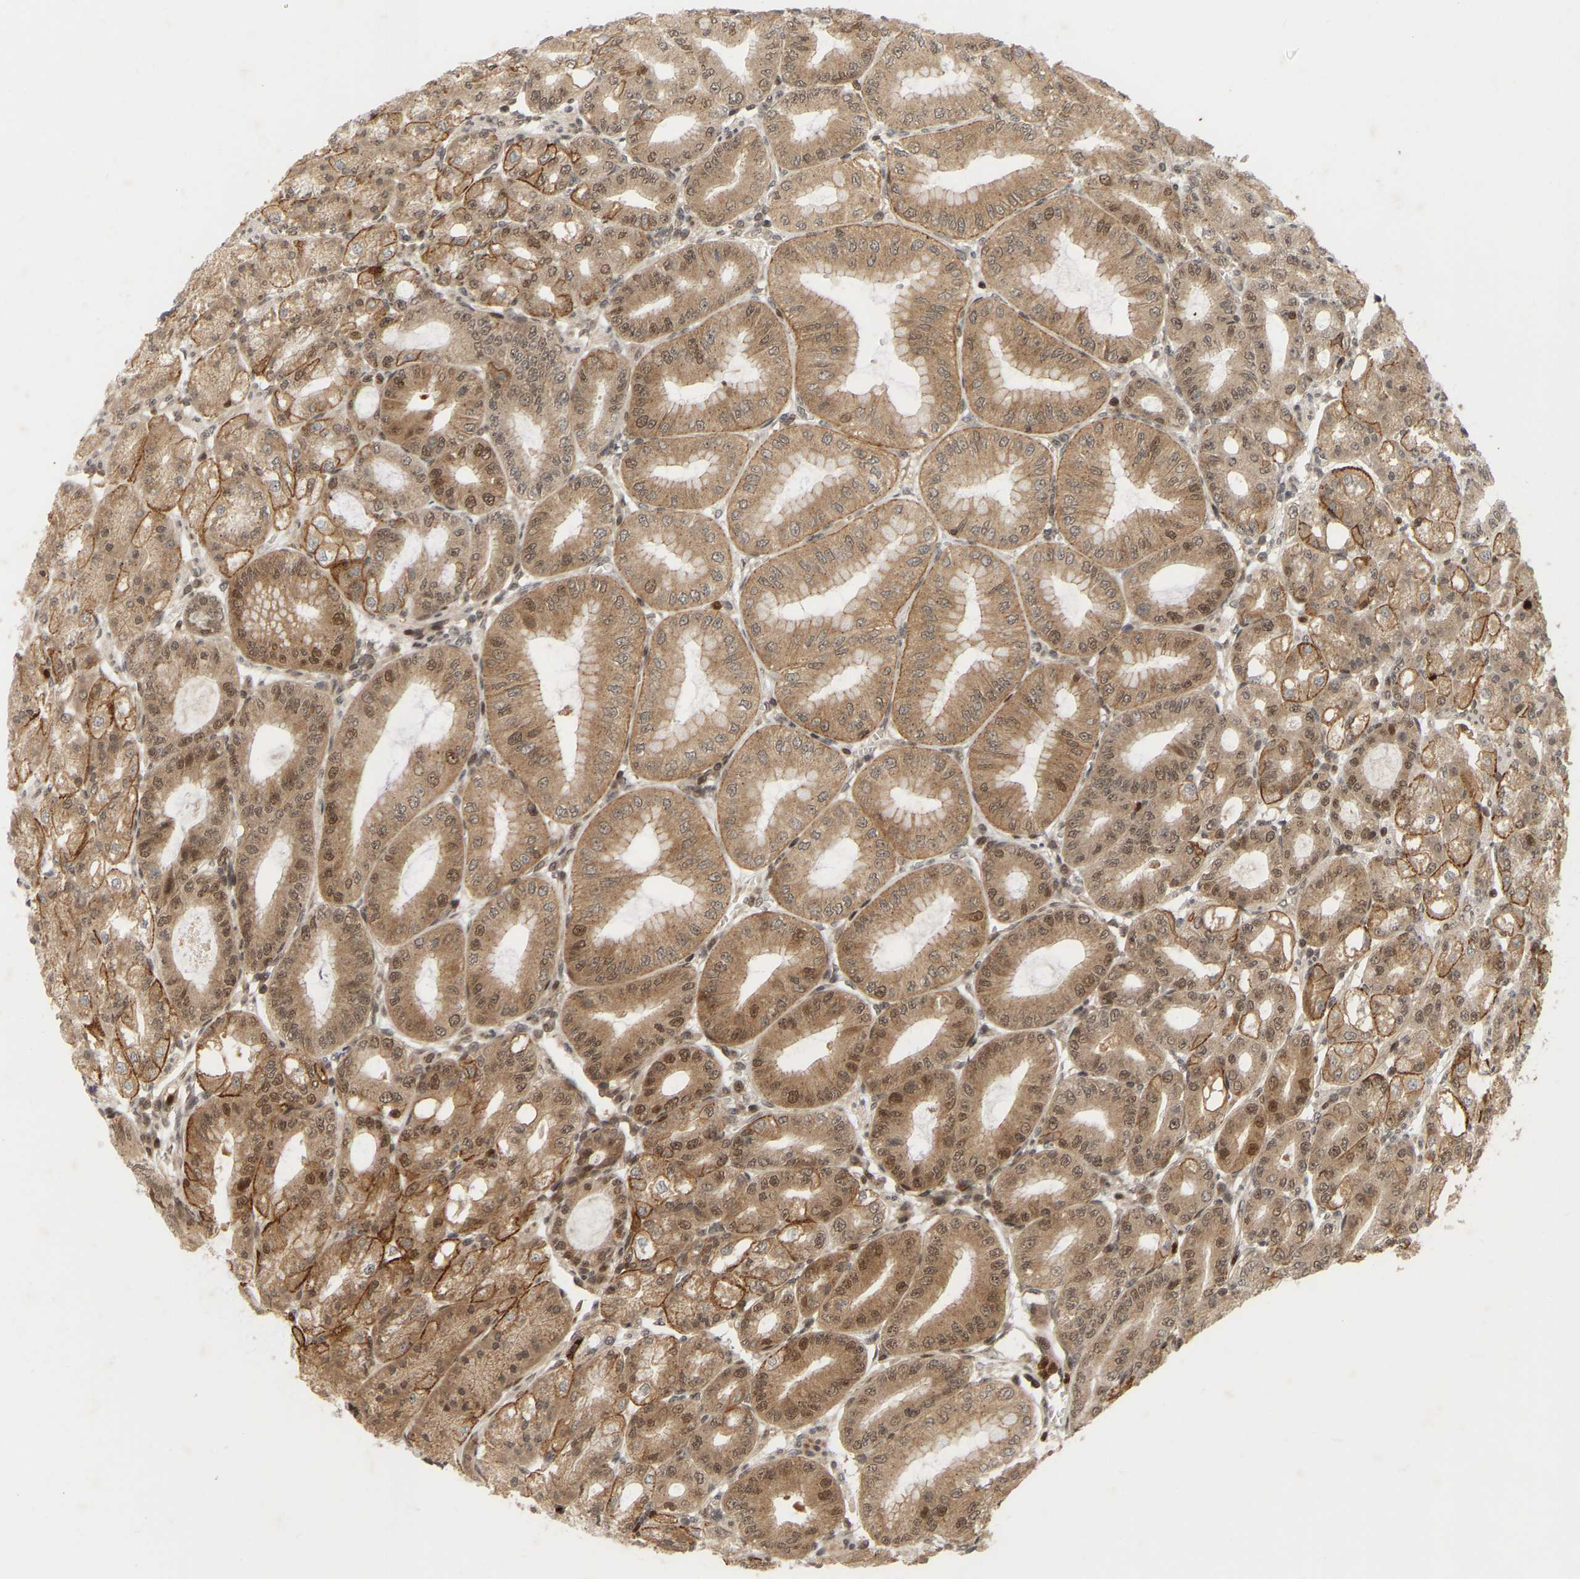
{"staining": {"intensity": "moderate", "quantity": ">75%", "location": "cytoplasmic/membranous,nuclear"}, "tissue": "stomach", "cell_type": "Glandular cells", "image_type": "normal", "snomed": [{"axis": "morphology", "description": "Normal tissue, NOS"}, {"axis": "topography", "description": "Stomach, lower"}], "caption": "Immunohistochemistry image of unremarkable stomach: human stomach stained using immunohistochemistry displays medium levels of moderate protein expression localized specifically in the cytoplasmic/membranous,nuclear of glandular cells, appearing as a cytoplasmic/membranous,nuclear brown color.", "gene": "NFE2L2", "patient": {"sex": "male", "age": 71}}